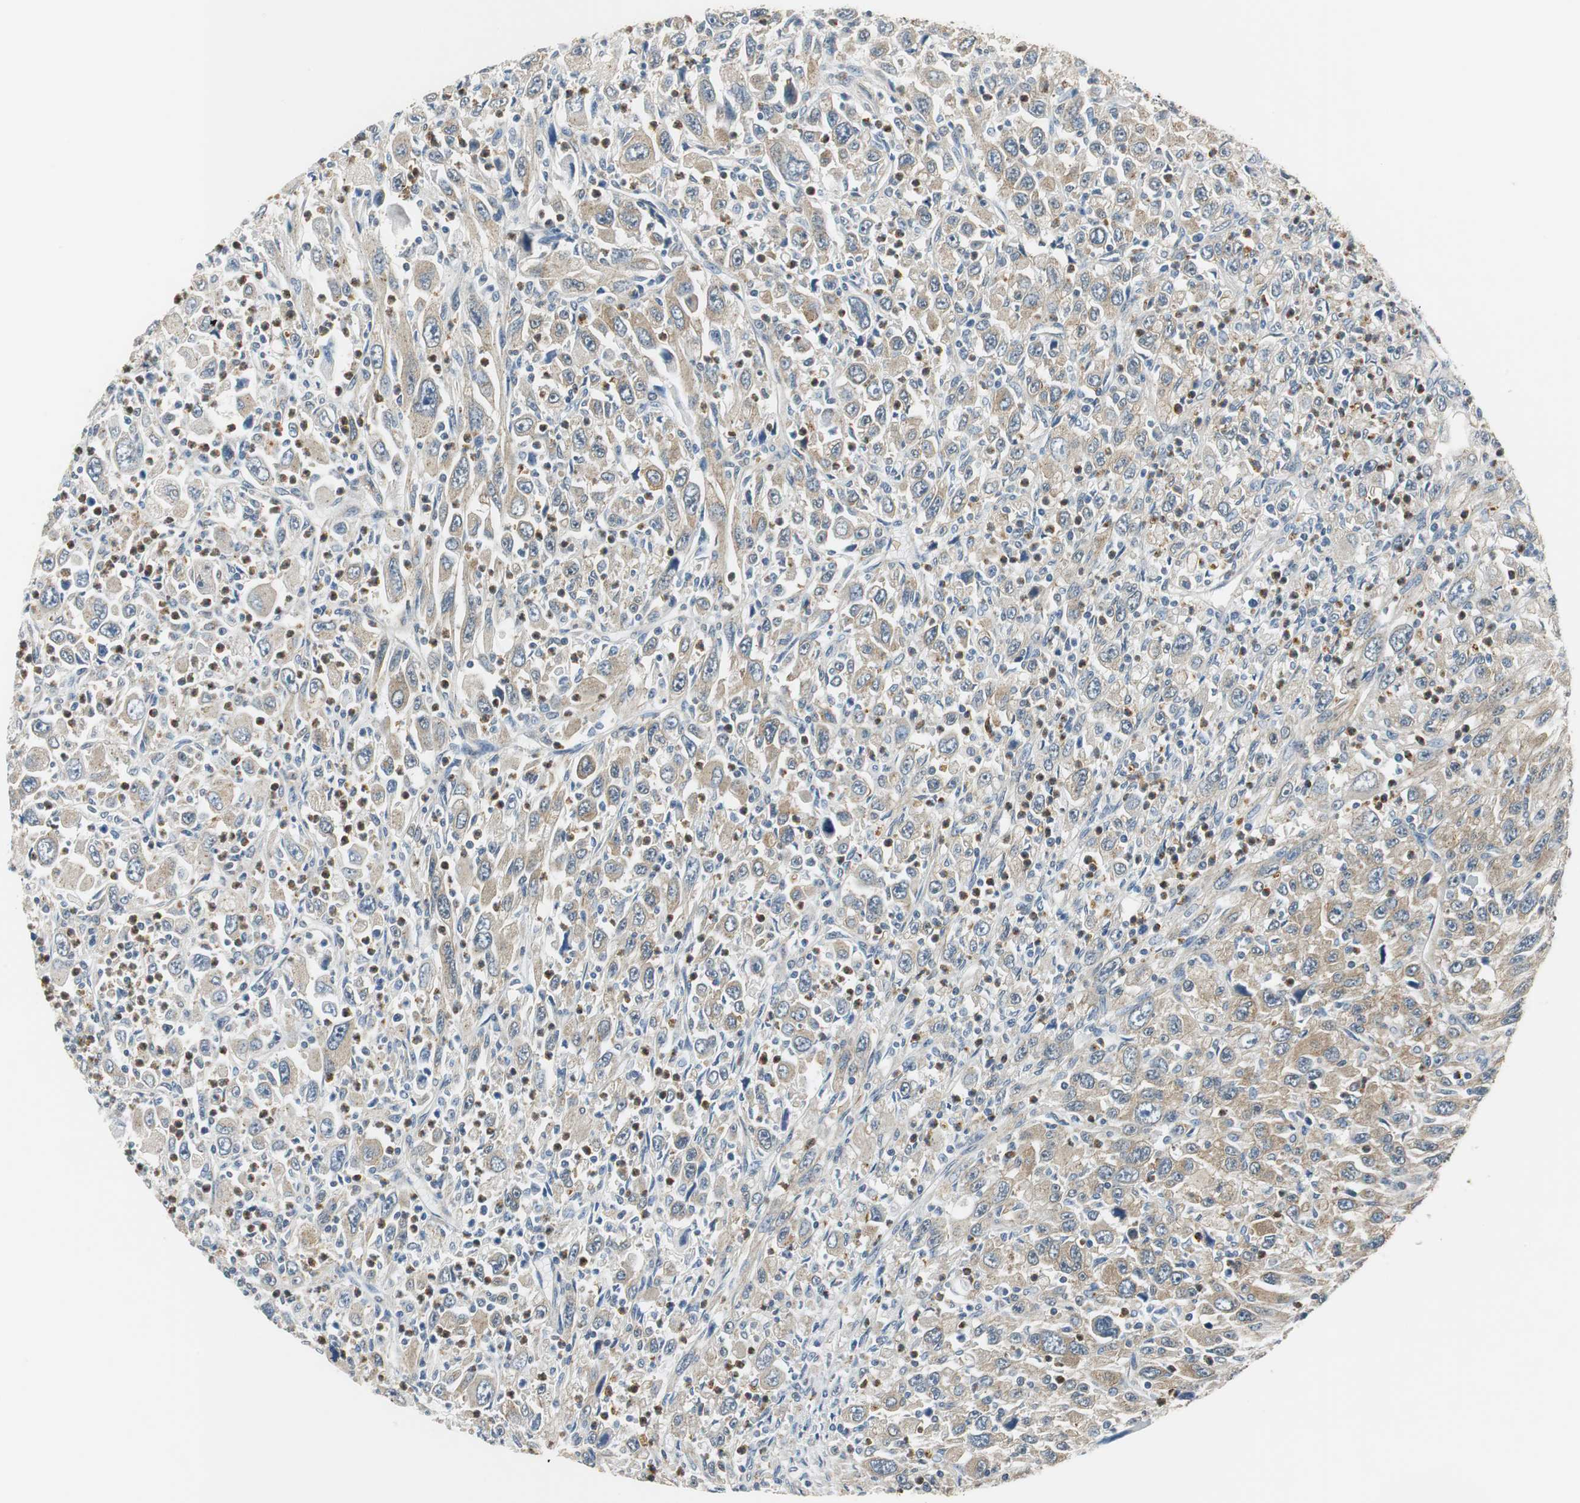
{"staining": {"intensity": "weak", "quantity": ">75%", "location": "cytoplasmic/membranous"}, "tissue": "melanoma", "cell_type": "Tumor cells", "image_type": "cancer", "snomed": [{"axis": "morphology", "description": "Malignant melanoma, Metastatic site"}, {"axis": "topography", "description": "Skin"}], "caption": "There is low levels of weak cytoplasmic/membranous staining in tumor cells of malignant melanoma (metastatic site), as demonstrated by immunohistochemical staining (brown color).", "gene": "CNOT3", "patient": {"sex": "female", "age": 56}}